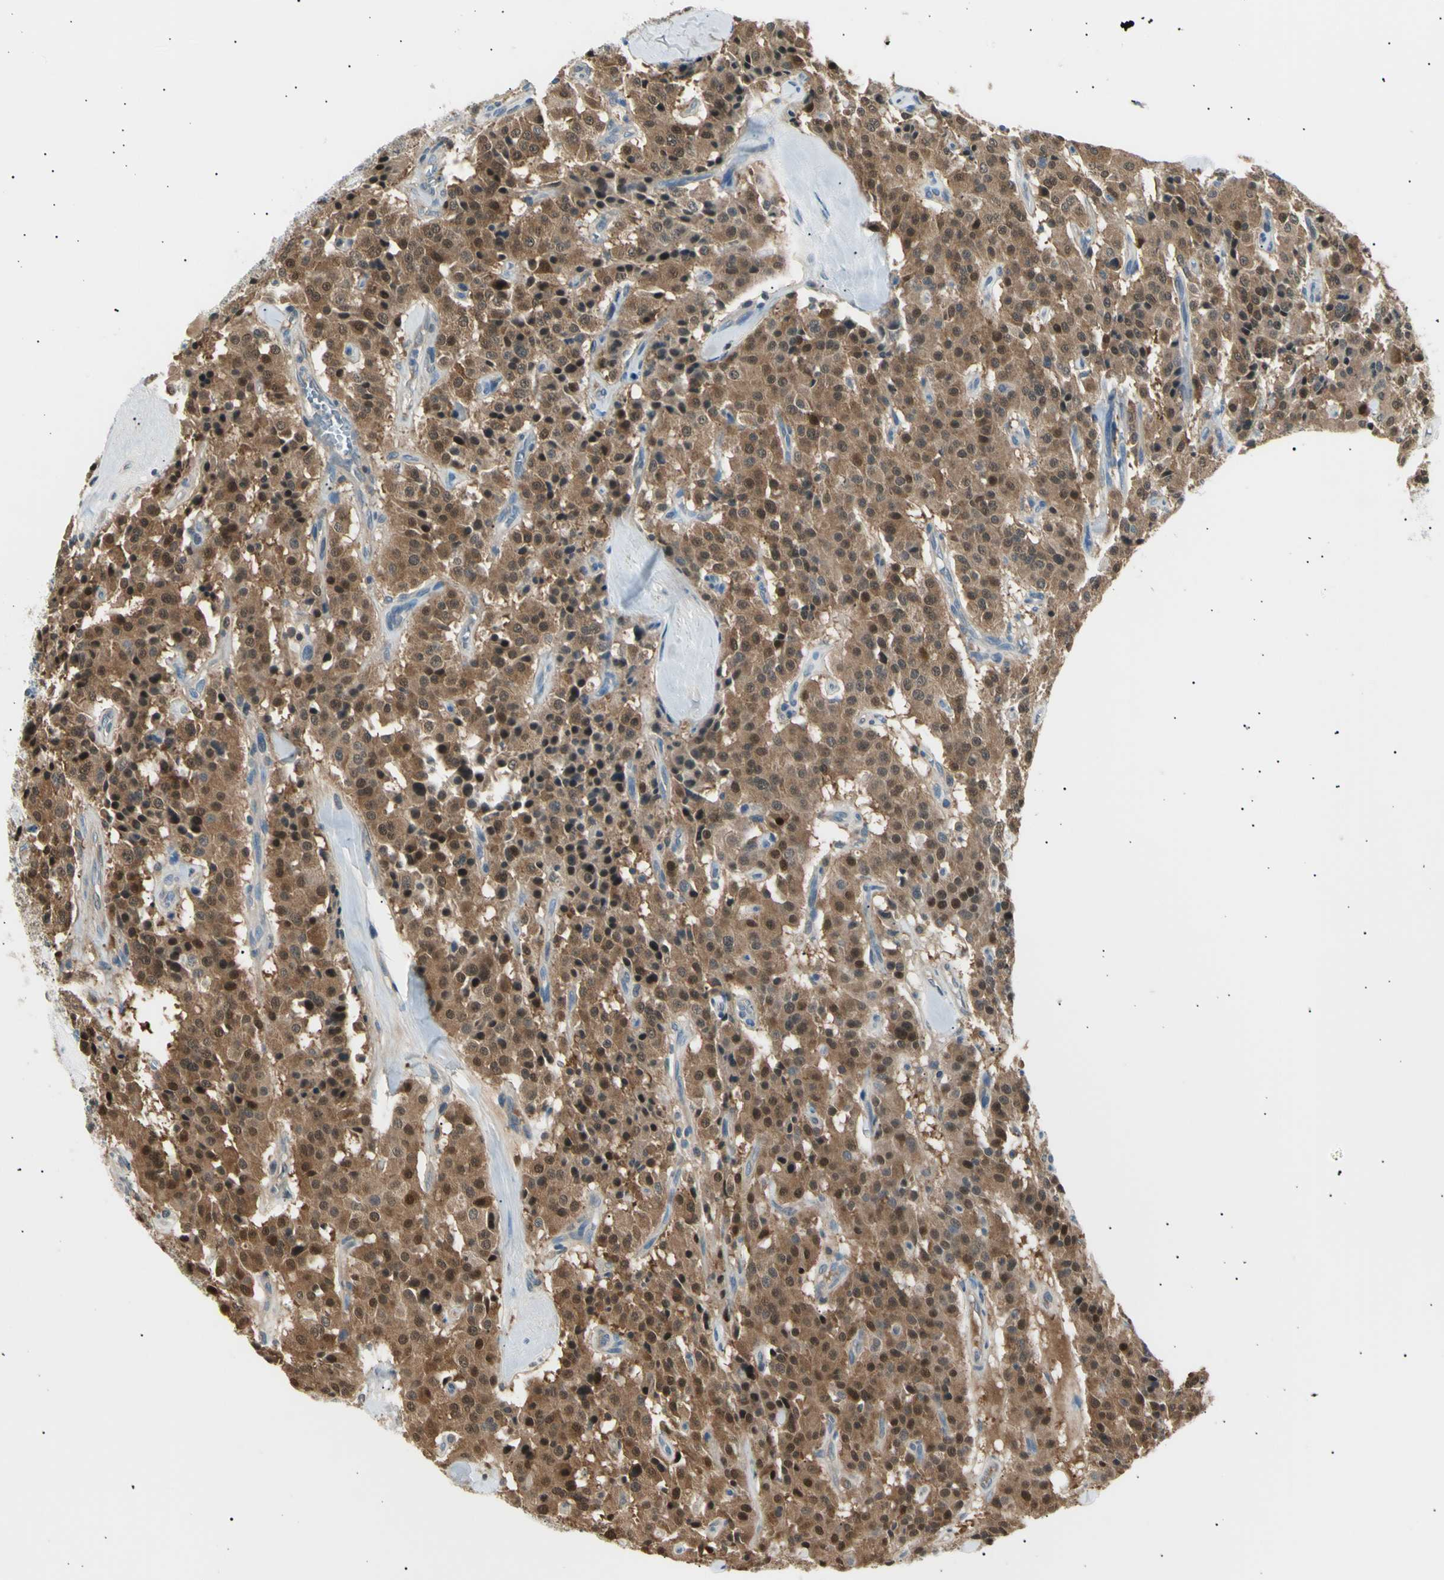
{"staining": {"intensity": "strong", "quantity": ">75%", "location": "cytoplasmic/membranous,nuclear"}, "tissue": "carcinoid", "cell_type": "Tumor cells", "image_type": "cancer", "snomed": [{"axis": "morphology", "description": "Carcinoid, malignant, NOS"}, {"axis": "topography", "description": "Lung"}], "caption": "A high-resolution image shows IHC staining of malignant carcinoid, which demonstrates strong cytoplasmic/membranous and nuclear staining in approximately >75% of tumor cells. The protein is stained brown, and the nuclei are stained in blue (DAB (3,3'-diaminobenzidine) IHC with brightfield microscopy, high magnification).", "gene": "LHPP", "patient": {"sex": "male", "age": 30}}